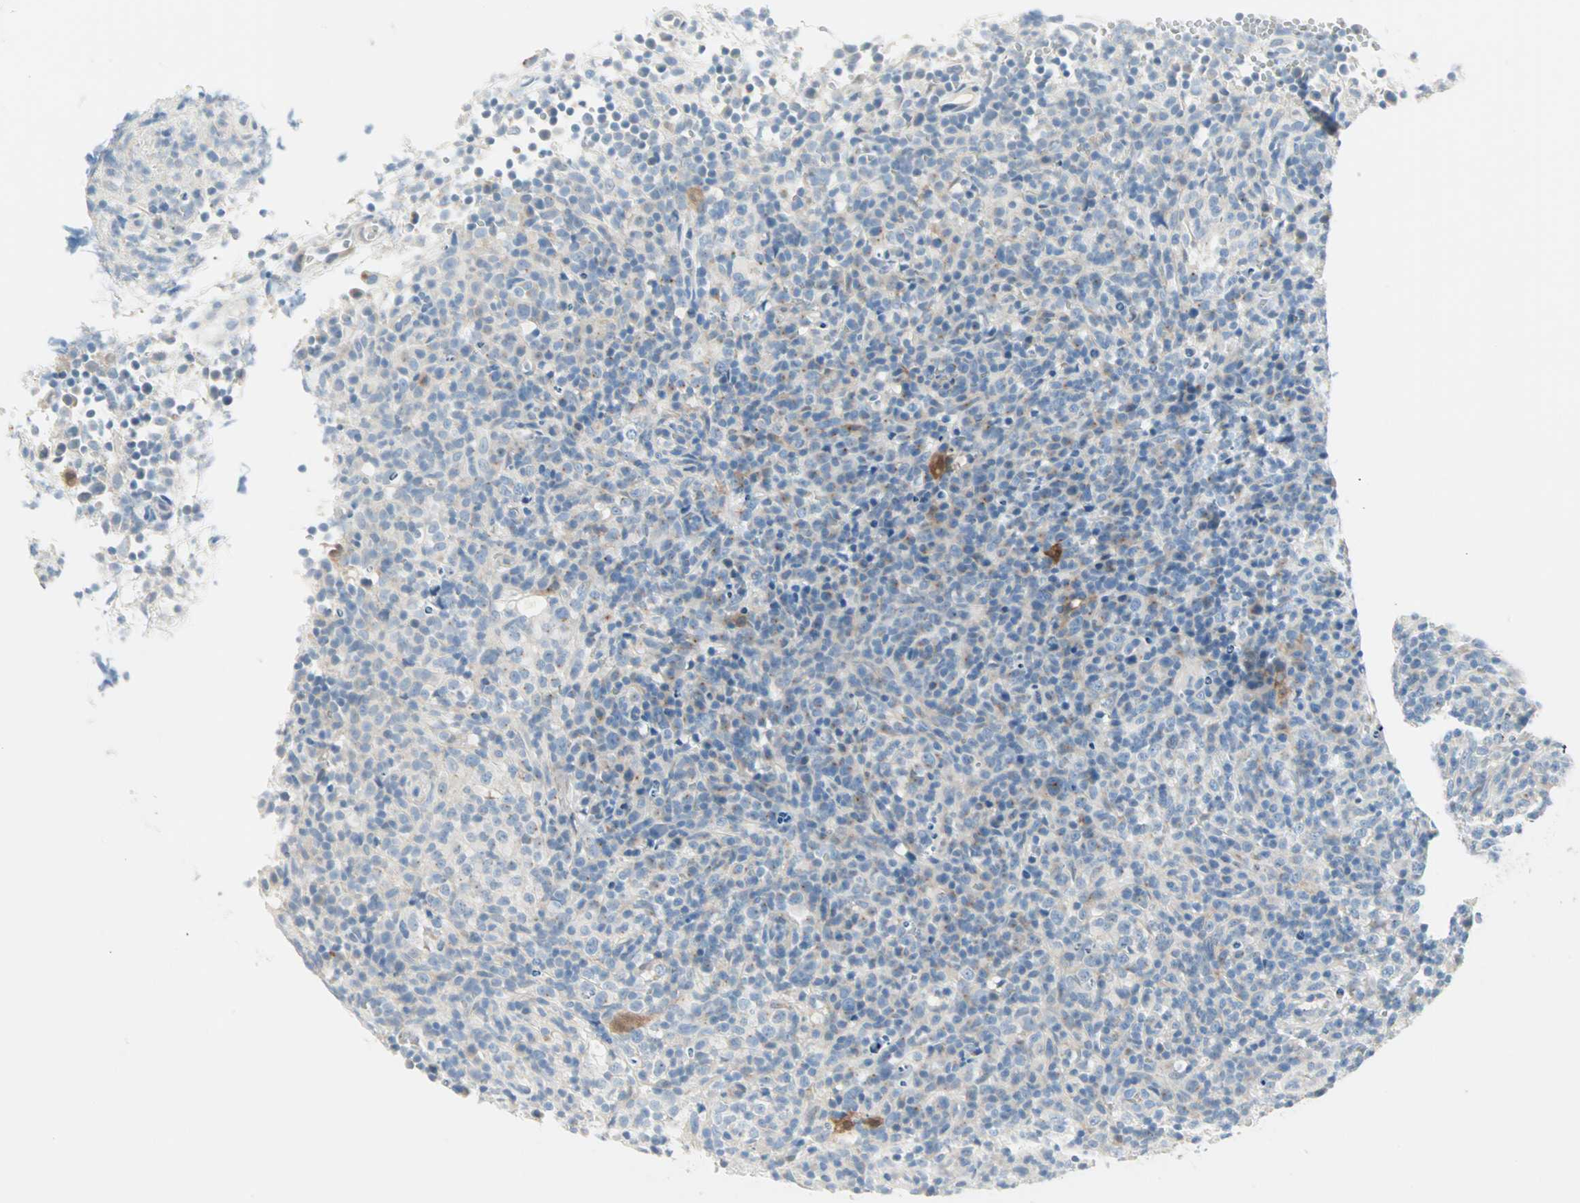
{"staining": {"intensity": "weak", "quantity": "<25%", "location": "cytoplasmic/membranous"}, "tissue": "lymphoma", "cell_type": "Tumor cells", "image_type": "cancer", "snomed": [{"axis": "morphology", "description": "Malignant lymphoma, non-Hodgkin's type, High grade"}, {"axis": "topography", "description": "Lymph node"}], "caption": "A photomicrograph of human lymphoma is negative for staining in tumor cells.", "gene": "SULT1C2", "patient": {"sex": "female", "age": 76}}